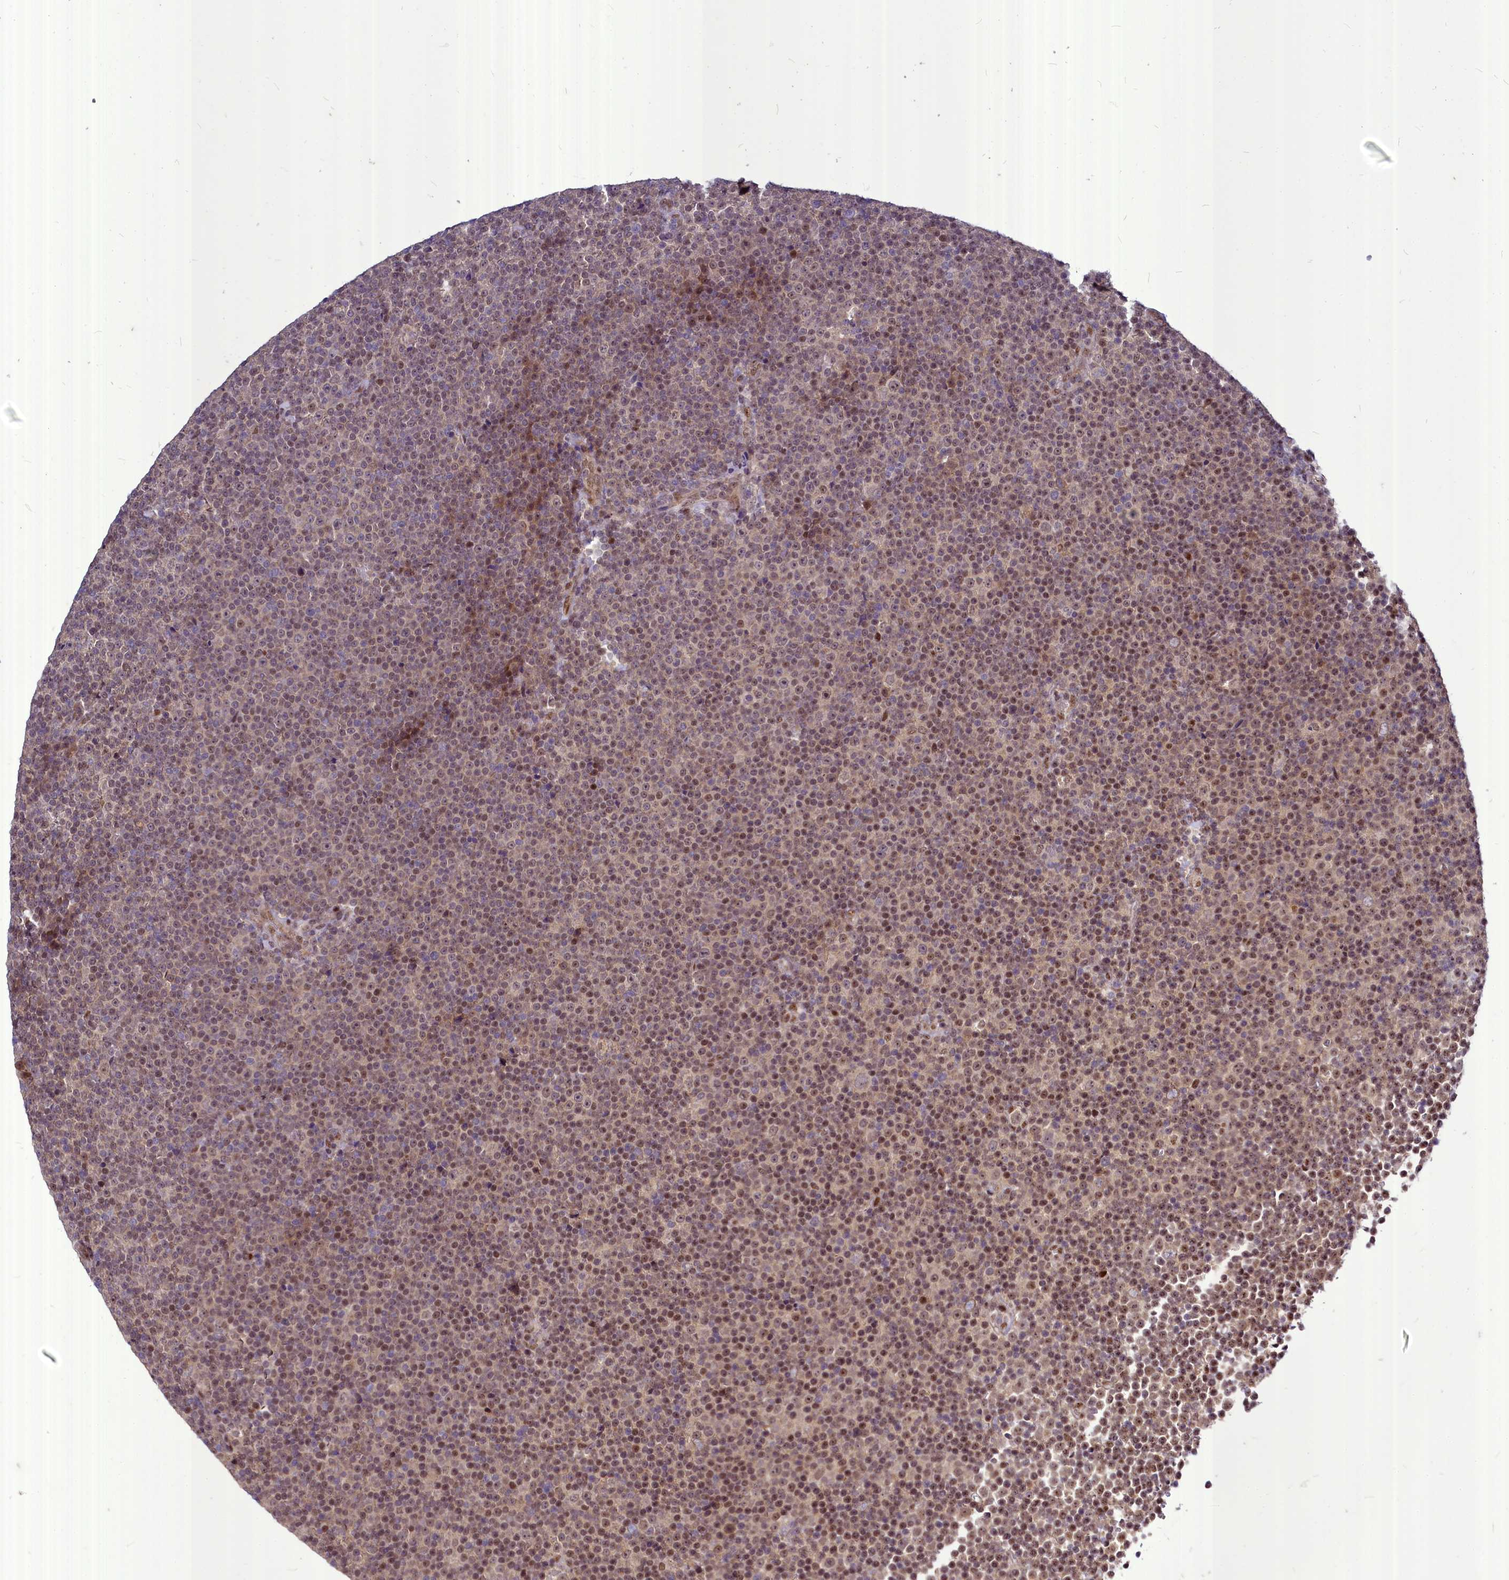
{"staining": {"intensity": "weak", "quantity": "25%-75%", "location": "nuclear"}, "tissue": "lymphoma", "cell_type": "Tumor cells", "image_type": "cancer", "snomed": [{"axis": "morphology", "description": "Malignant lymphoma, non-Hodgkin's type, Low grade"}, {"axis": "topography", "description": "Lymph node"}], "caption": "Immunohistochemical staining of human low-grade malignant lymphoma, non-Hodgkin's type displays weak nuclear protein staining in about 25%-75% of tumor cells. The staining was performed using DAB to visualize the protein expression in brown, while the nuclei were stained in blue with hematoxylin (Magnification: 20x).", "gene": "MAML2", "patient": {"sex": "female", "age": 67}}